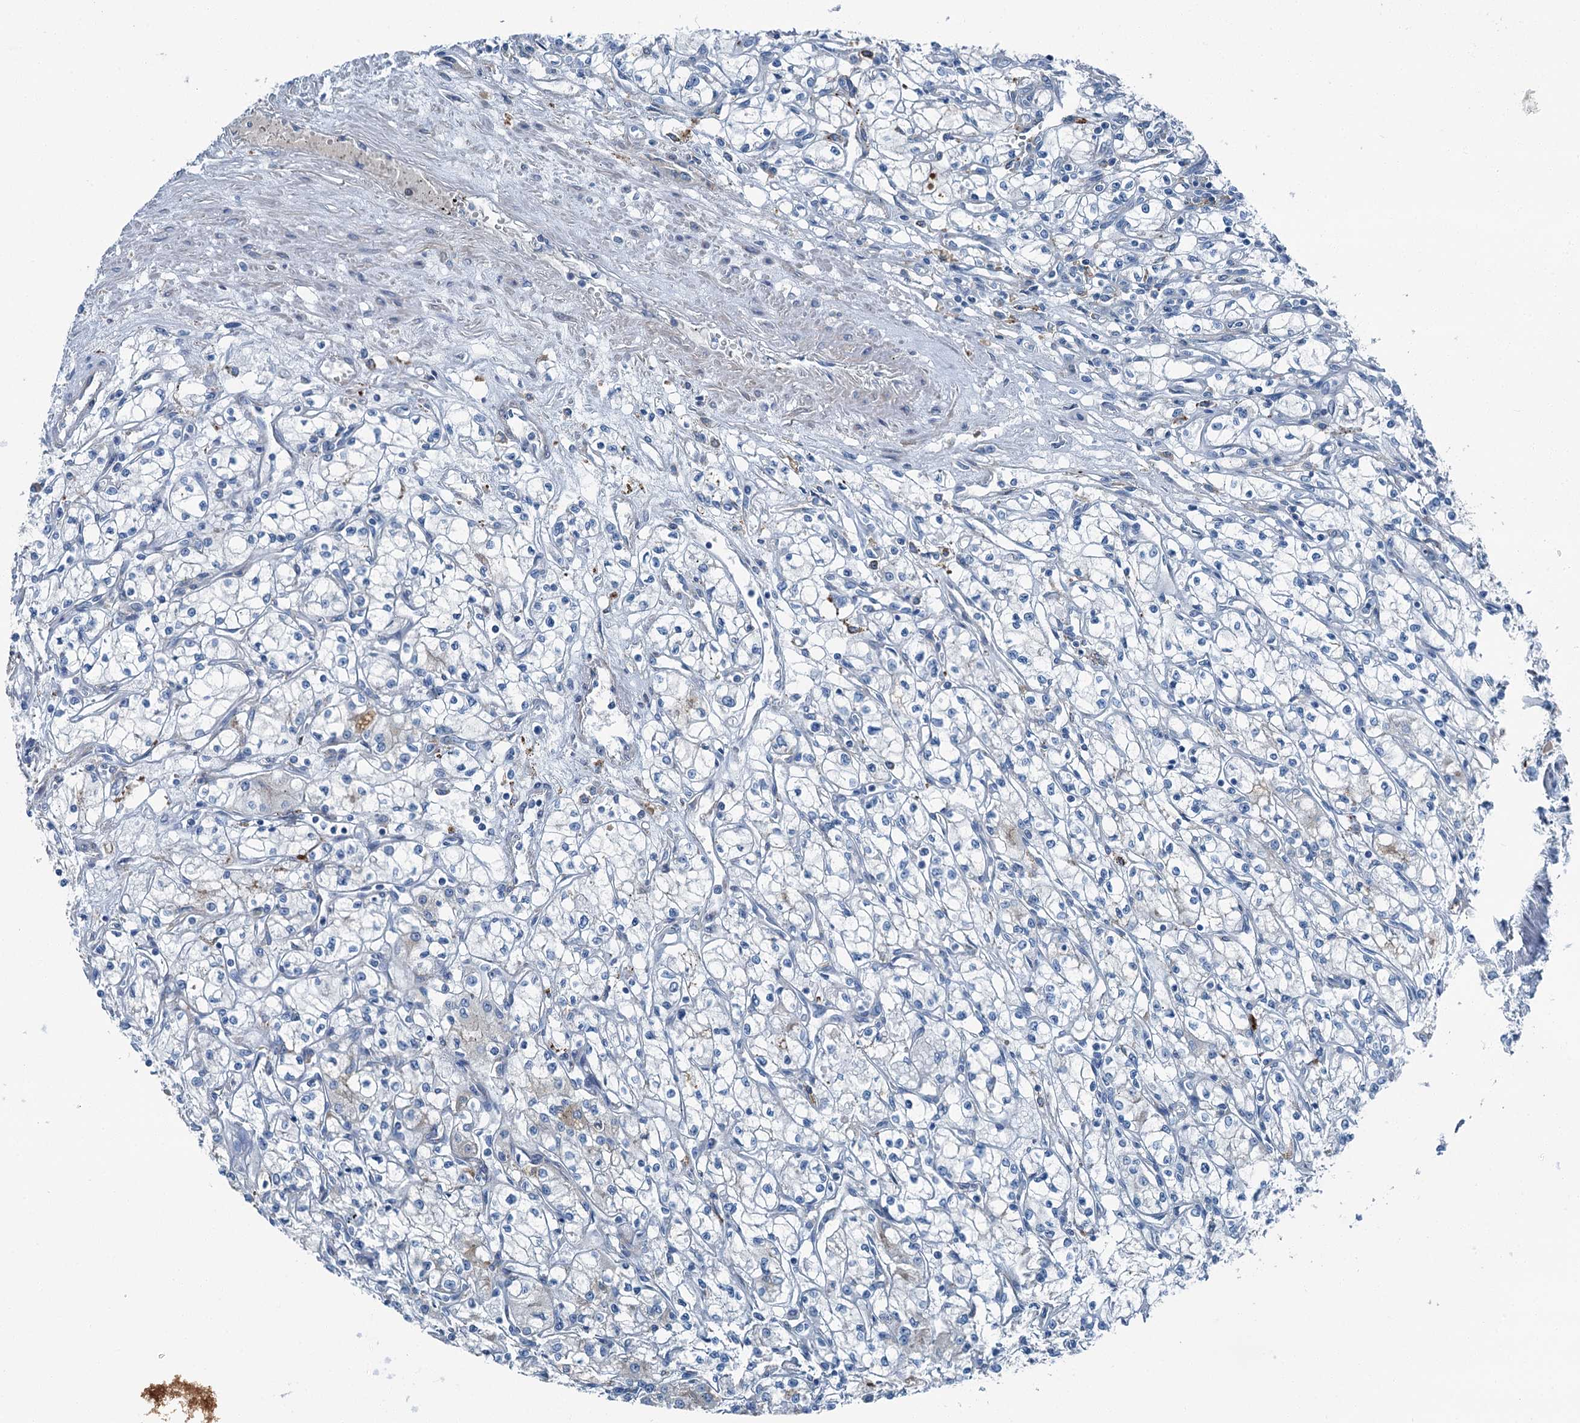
{"staining": {"intensity": "negative", "quantity": "none", "location": "none"}, "tissue": "renal cancer", "cell_type": "Tumor cells", "image_type": "cancer", "snomed": [{"axis": "morphology", "description": "Adenocarcinoma, NOS"}, {"axis": "topography", "description": "Kidney"}], "caption": "Immunohistochemical staining of human adenocarcinoma (renal) displays no significant positivity in tumor cells.", "gene": "AXL", "patient": {"sex": "male", "age": 59}}